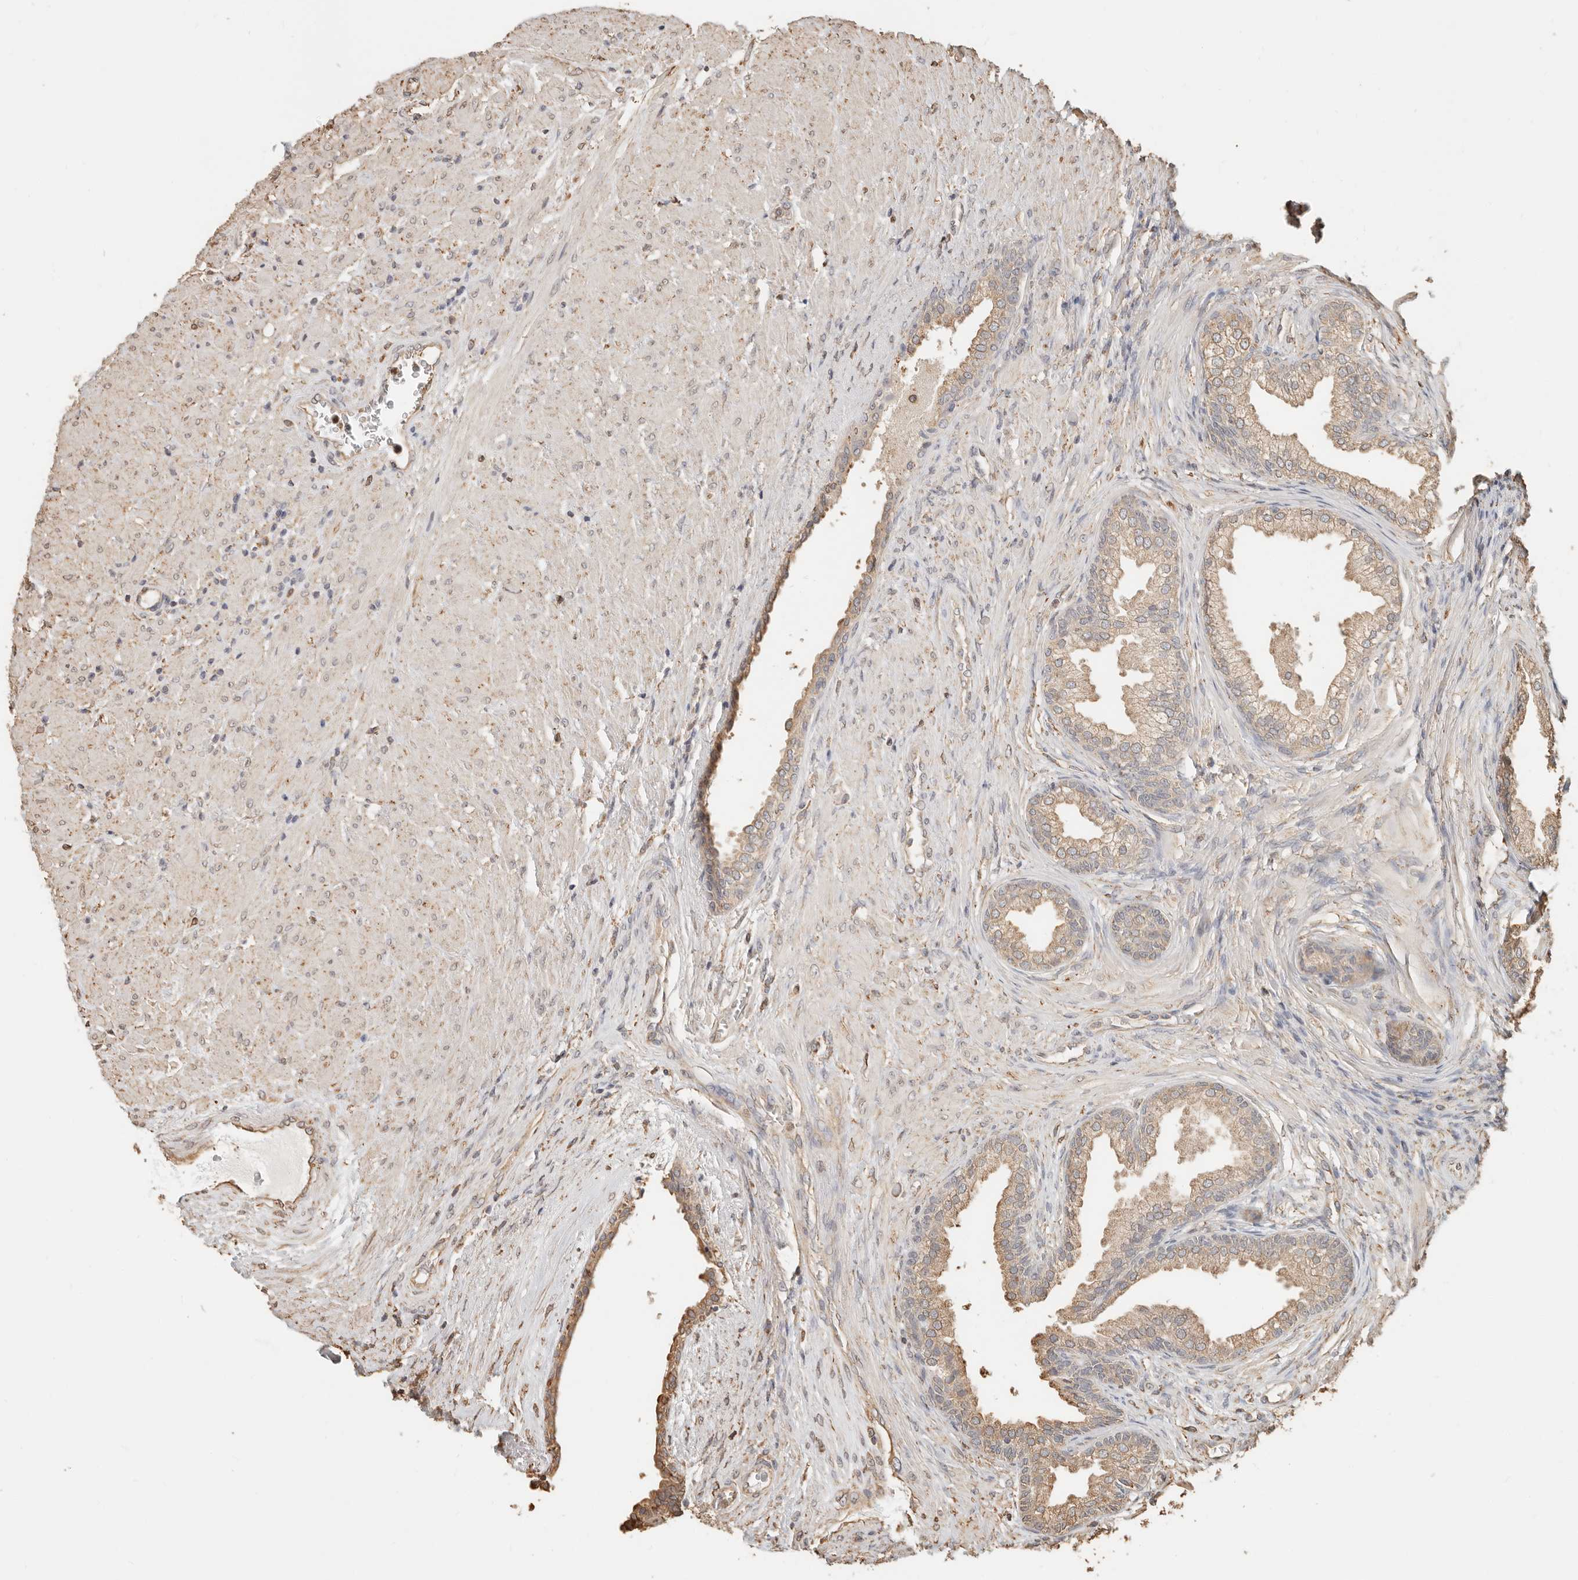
{"staining": {"intensity": "moderate", "quantity": ">75%", "location": "cytoplasmic/membranous"}, "tissue": "prostate", "cell_type": "Glandular cells", "image_type": "normal", "snomed": [{"axis": "morphology", "description": "Normal tissue, NOS"}, {"axis": "topography", "description": "Prostate"}], "caption": "Normal prostate demonstrates moderate cytoplasmic/membranous expression in about >75% of glandular cells Nuclei are stained in blue..", "gene": "ARHGEF10L", "patient": {"sex": "male", "age": 76}}